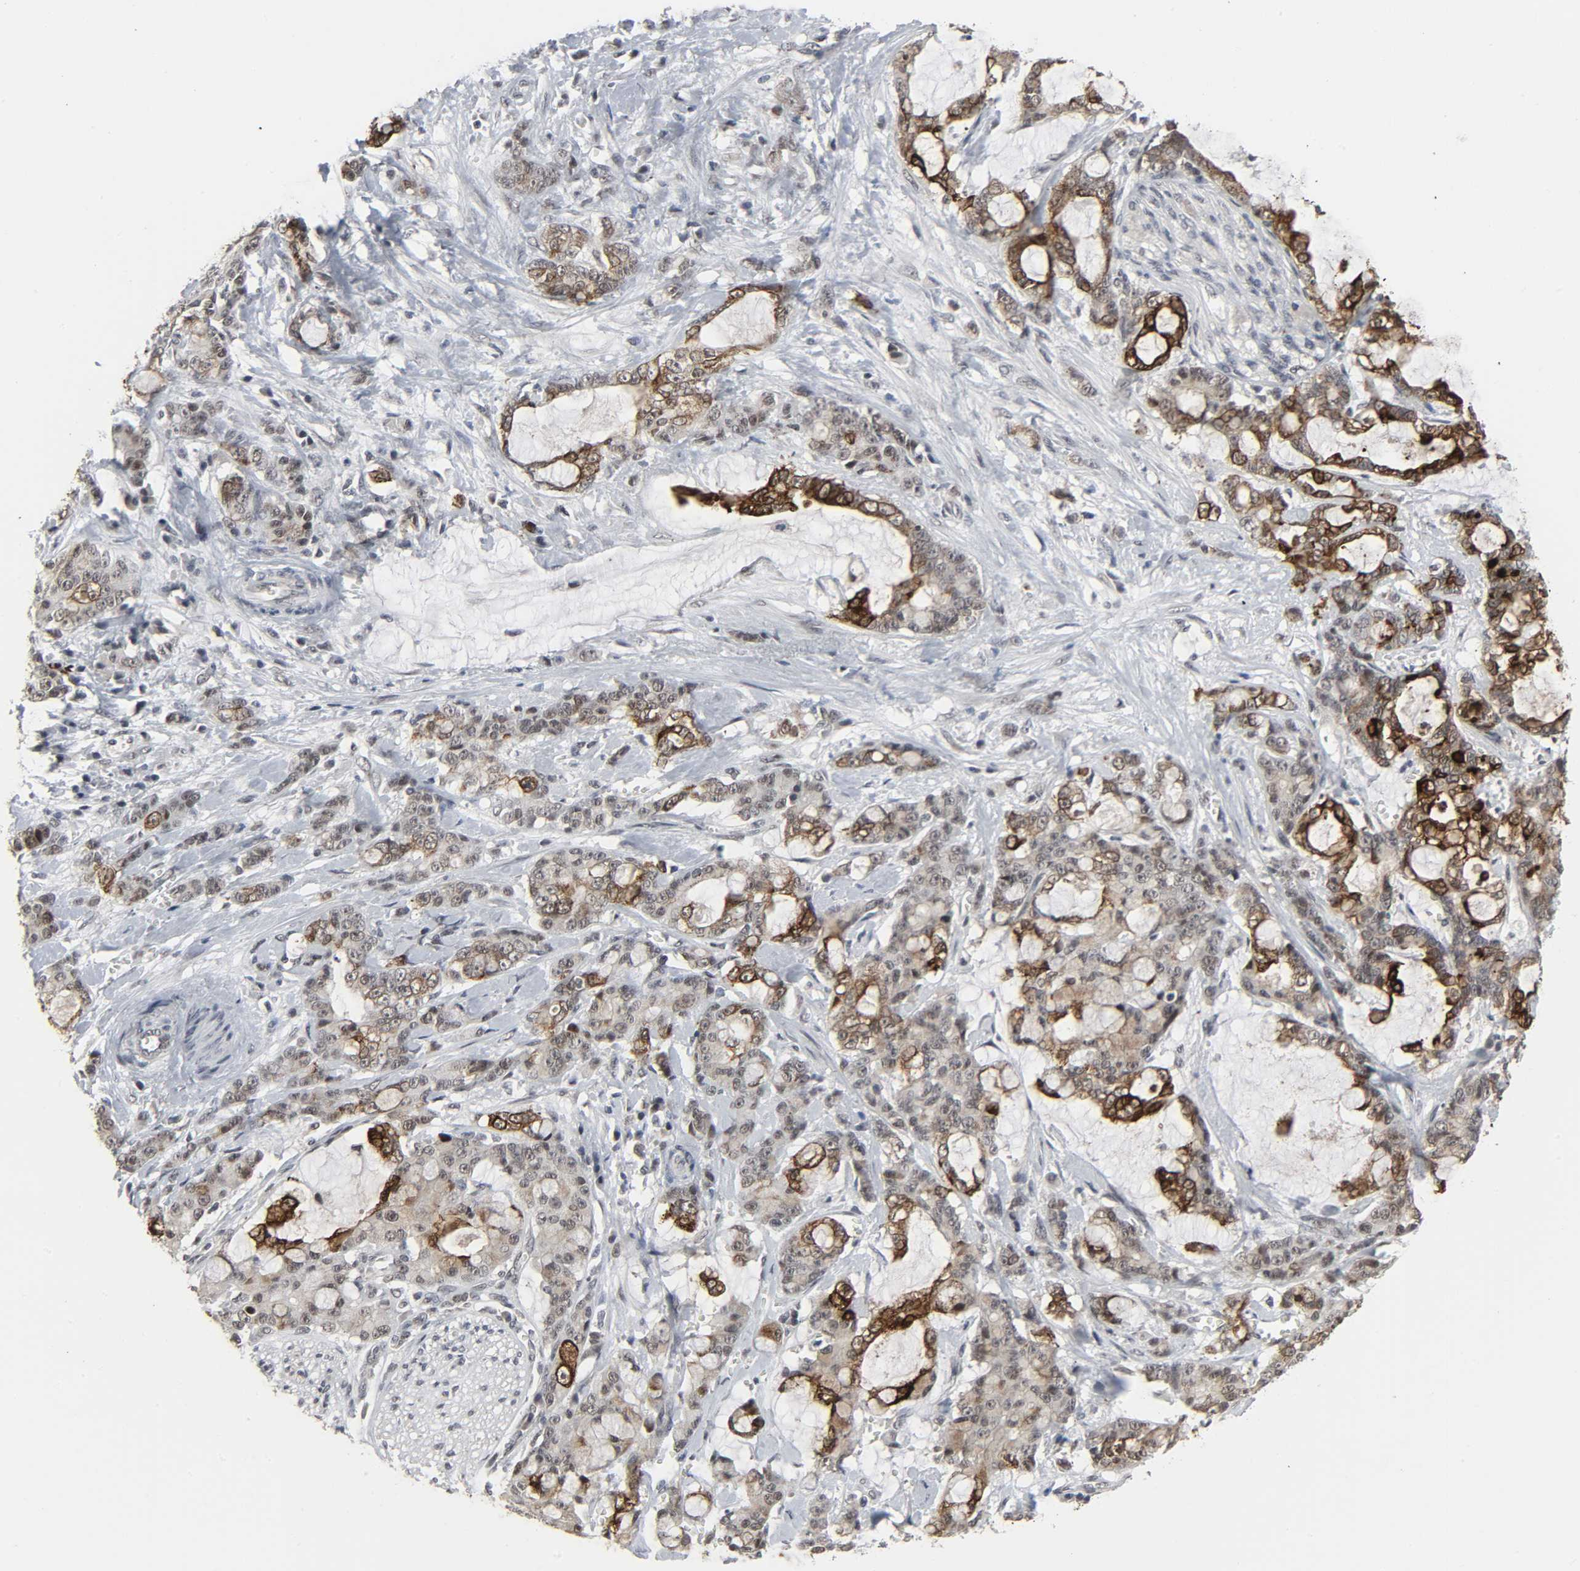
{"staining": {"intensity": "moderate", "quantity": ">75%", "location": "cytoplasmic/membranous"}, "tissue": "pancreatic cancer", "cell_type": "Tumor cells", "image_type": "cancer", "snomed": [{"axis": "morphology", "description": "Adenocarcinoma, NOS"}, {"axis": "topography", "description": "Pancreas"}], "caption": "Immunohistochemical staining of human pancreatic cancer (adenocarcinoma) exhibits moderate cytoplasmic/membranous protein expression in approximately >75% of tumor cells. The staining was performed using DAB (3,3'-diaminobenzidine), with brown indicating positive protein expression. Nuclei are stained blue with hematoxylin.", "gene": "MUC1", "patient": {"sex": "female", "age": 73}}